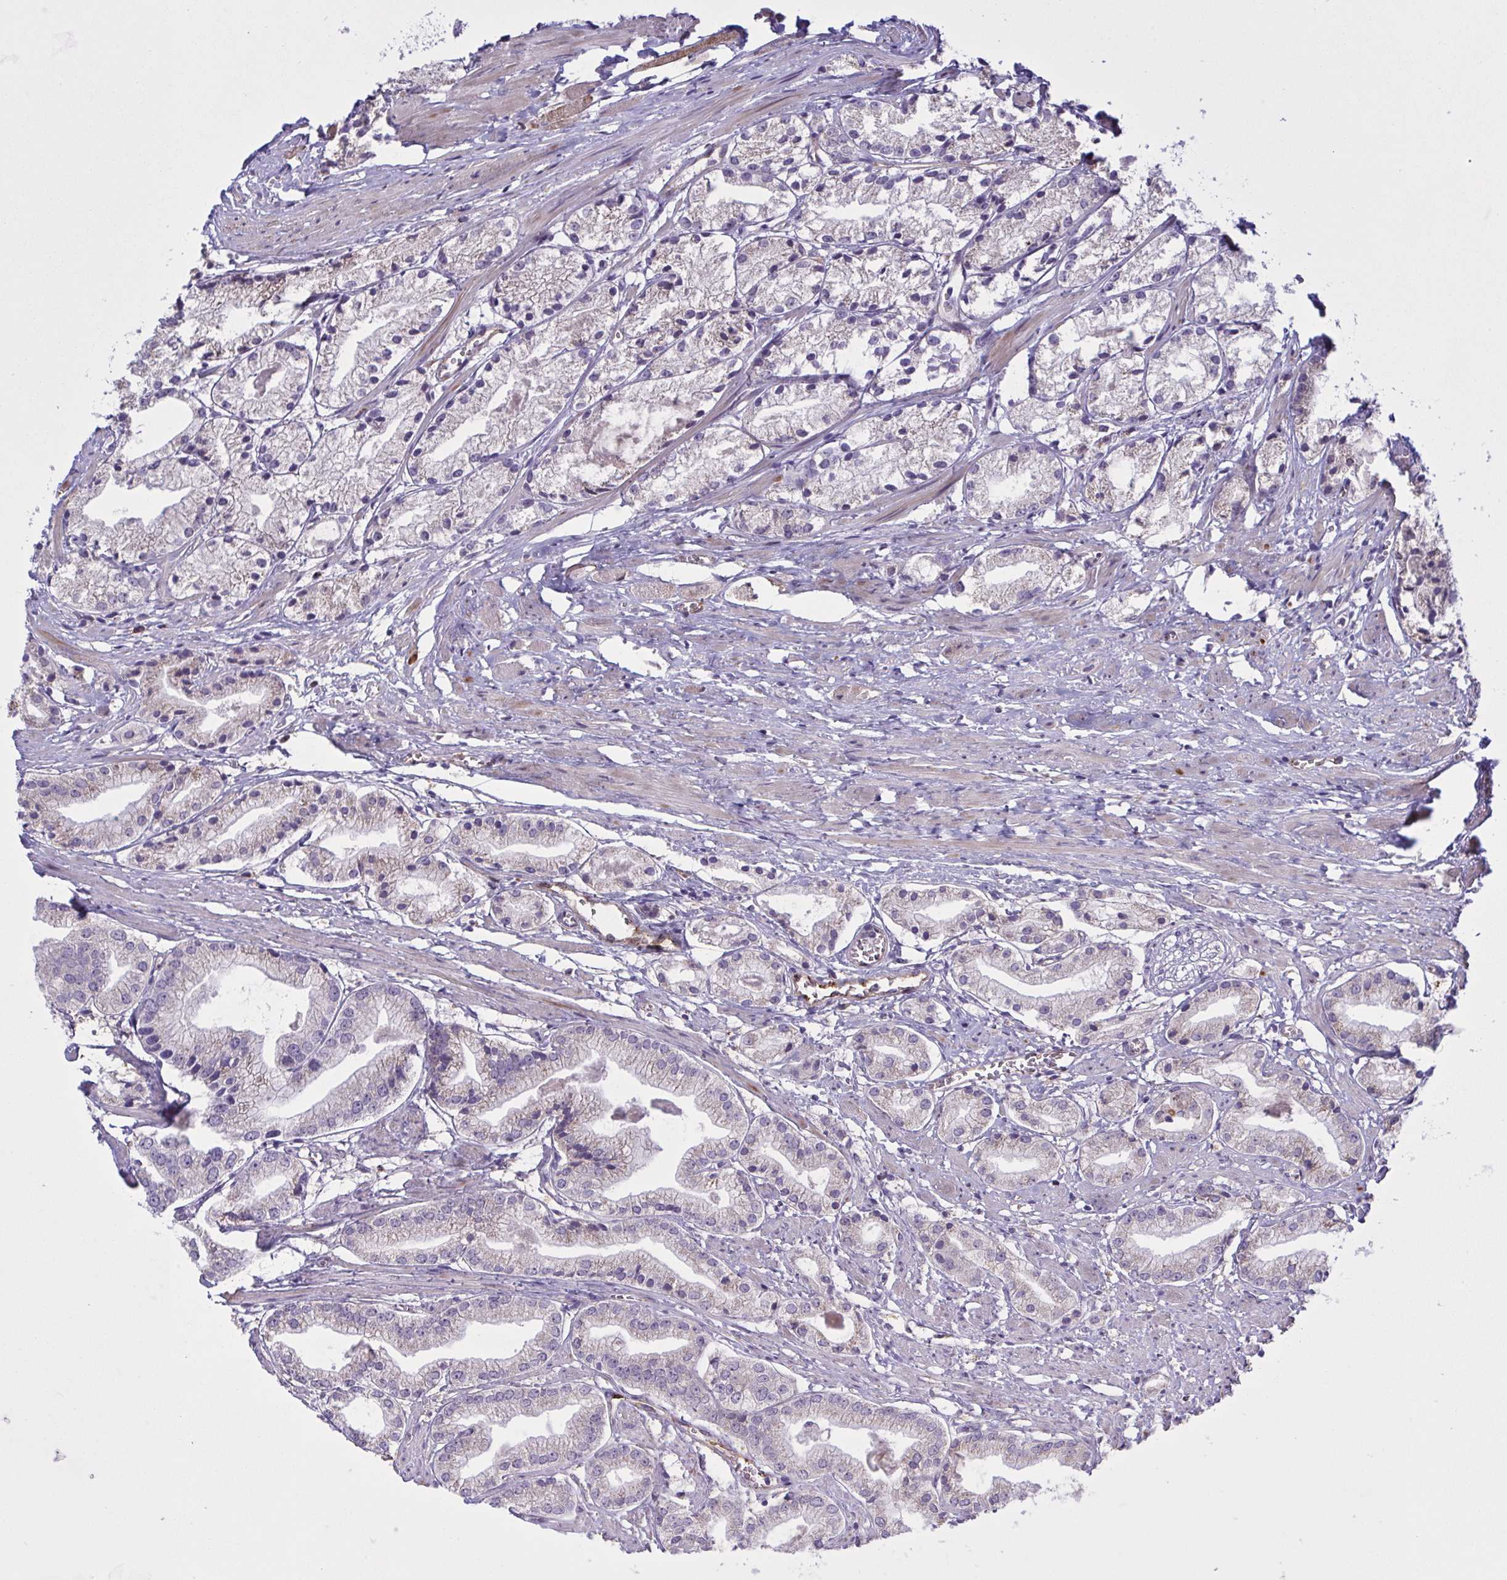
{"staining": {"intensity": "moderate", "quantity": "<25%", "location": "cytoplasmic/membranous"}, "tissue": "prostate cancer", "cell_type": "Tumor cells", "image_type": "cancer", "snomed": [{"axis": "morphology", "description": "Adenocarcinoma, Low grade"}, {"axis": "topography", "description": "Prostate"}], "caption": "This is a photomicrograph of IHC staining of prostate cancer, which shows moderate positivity in the cytoplasmic/membranous of tumor cells.", "gene": "CD101", "patient": {"sex": "male", "age": 69}}